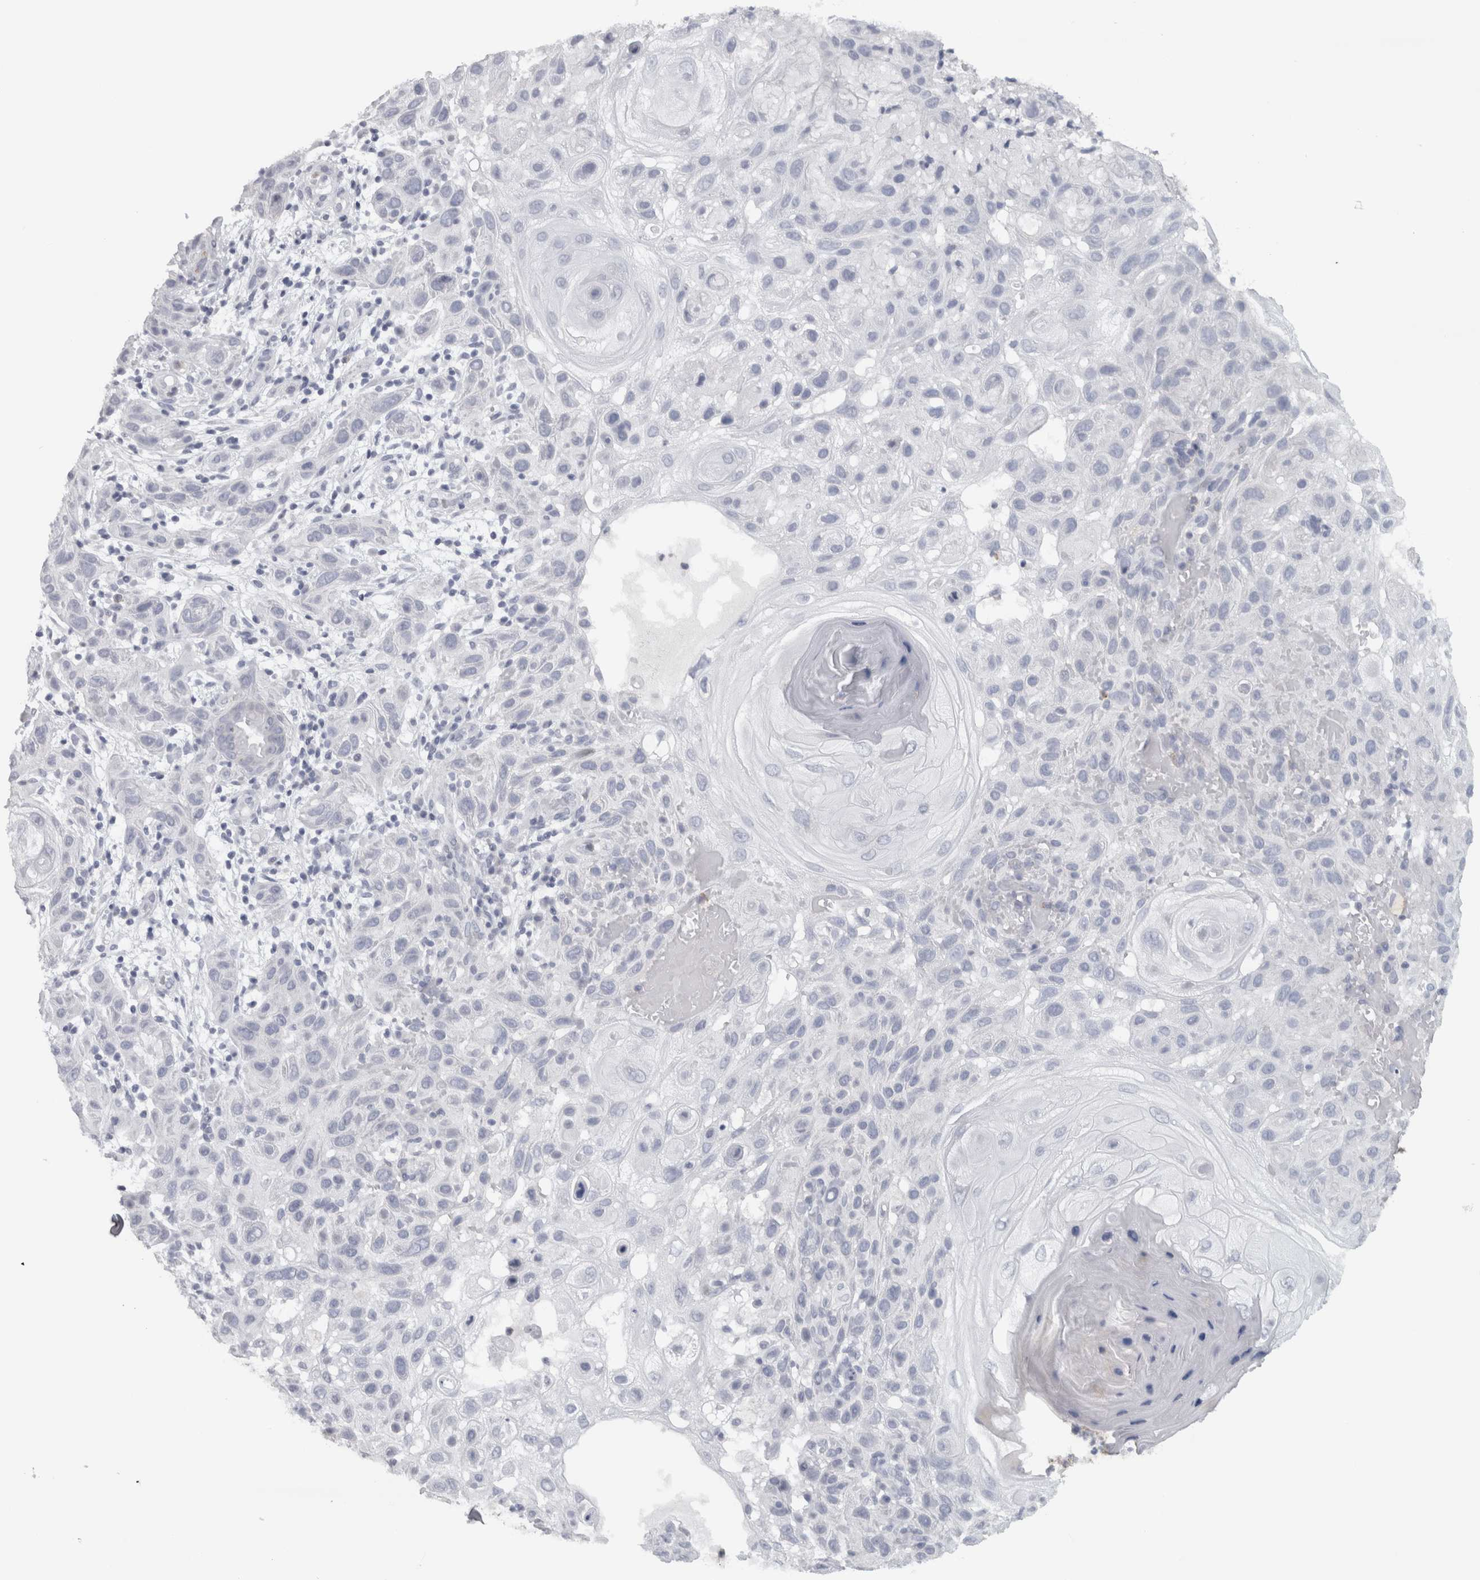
{"staining": {"intensity": "negative", "quantity": "none", "location": "none"}, "tissue": "skin cancer", "cell_type": "Tumor cells", "image_type": "cancer", "snomed": [{"axis": "morphology", "description": "Normal tissue, NOS"}, {"axis": "morphology", "description": "Squamous cell carcinoma, NOS"}, {"axis": "topography", "description": "Skin"}], "caption": "An image of human skin cancer is negative for staining in tumor cells.", "gene": "PTPRN2", "patient": {"sex": "female", "age": 96}}